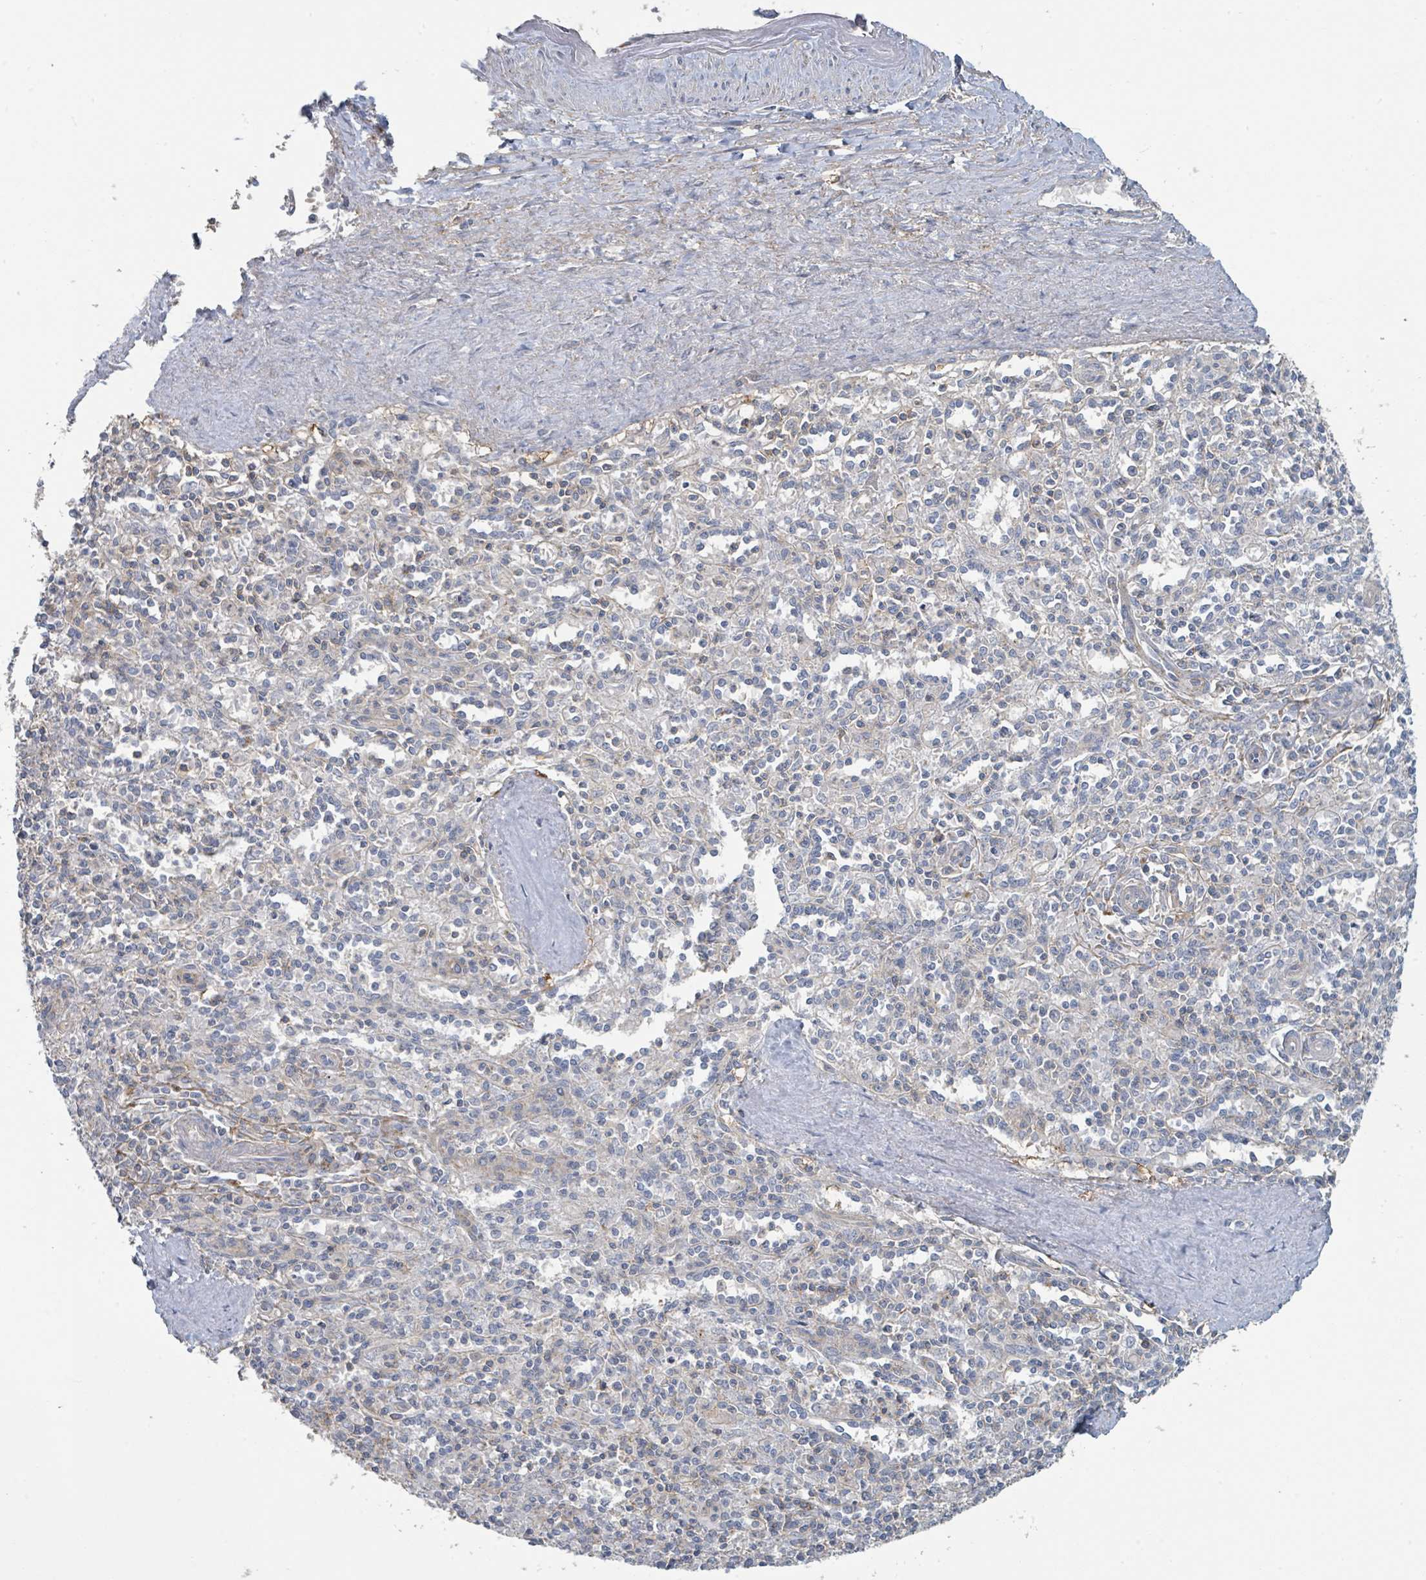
{"staining": {"intensity": "negative", "quantity": "none", "location": "none"}, "tissue": "spleen", "cell_type": "Cells in red pulp", "image_type": "normal", "snomed": [{"axis": "morphology", "description": "Normal tissue, NOS"}, {"axis": "topography", "description": "Spleen"}], "caption": "This is a micrograph of immunohistochemistry staining of benign spleen, which shows no staining in cells in red pulp.", "gene": "LRRC42", "patient": {"sex": "female", "age": 70}}